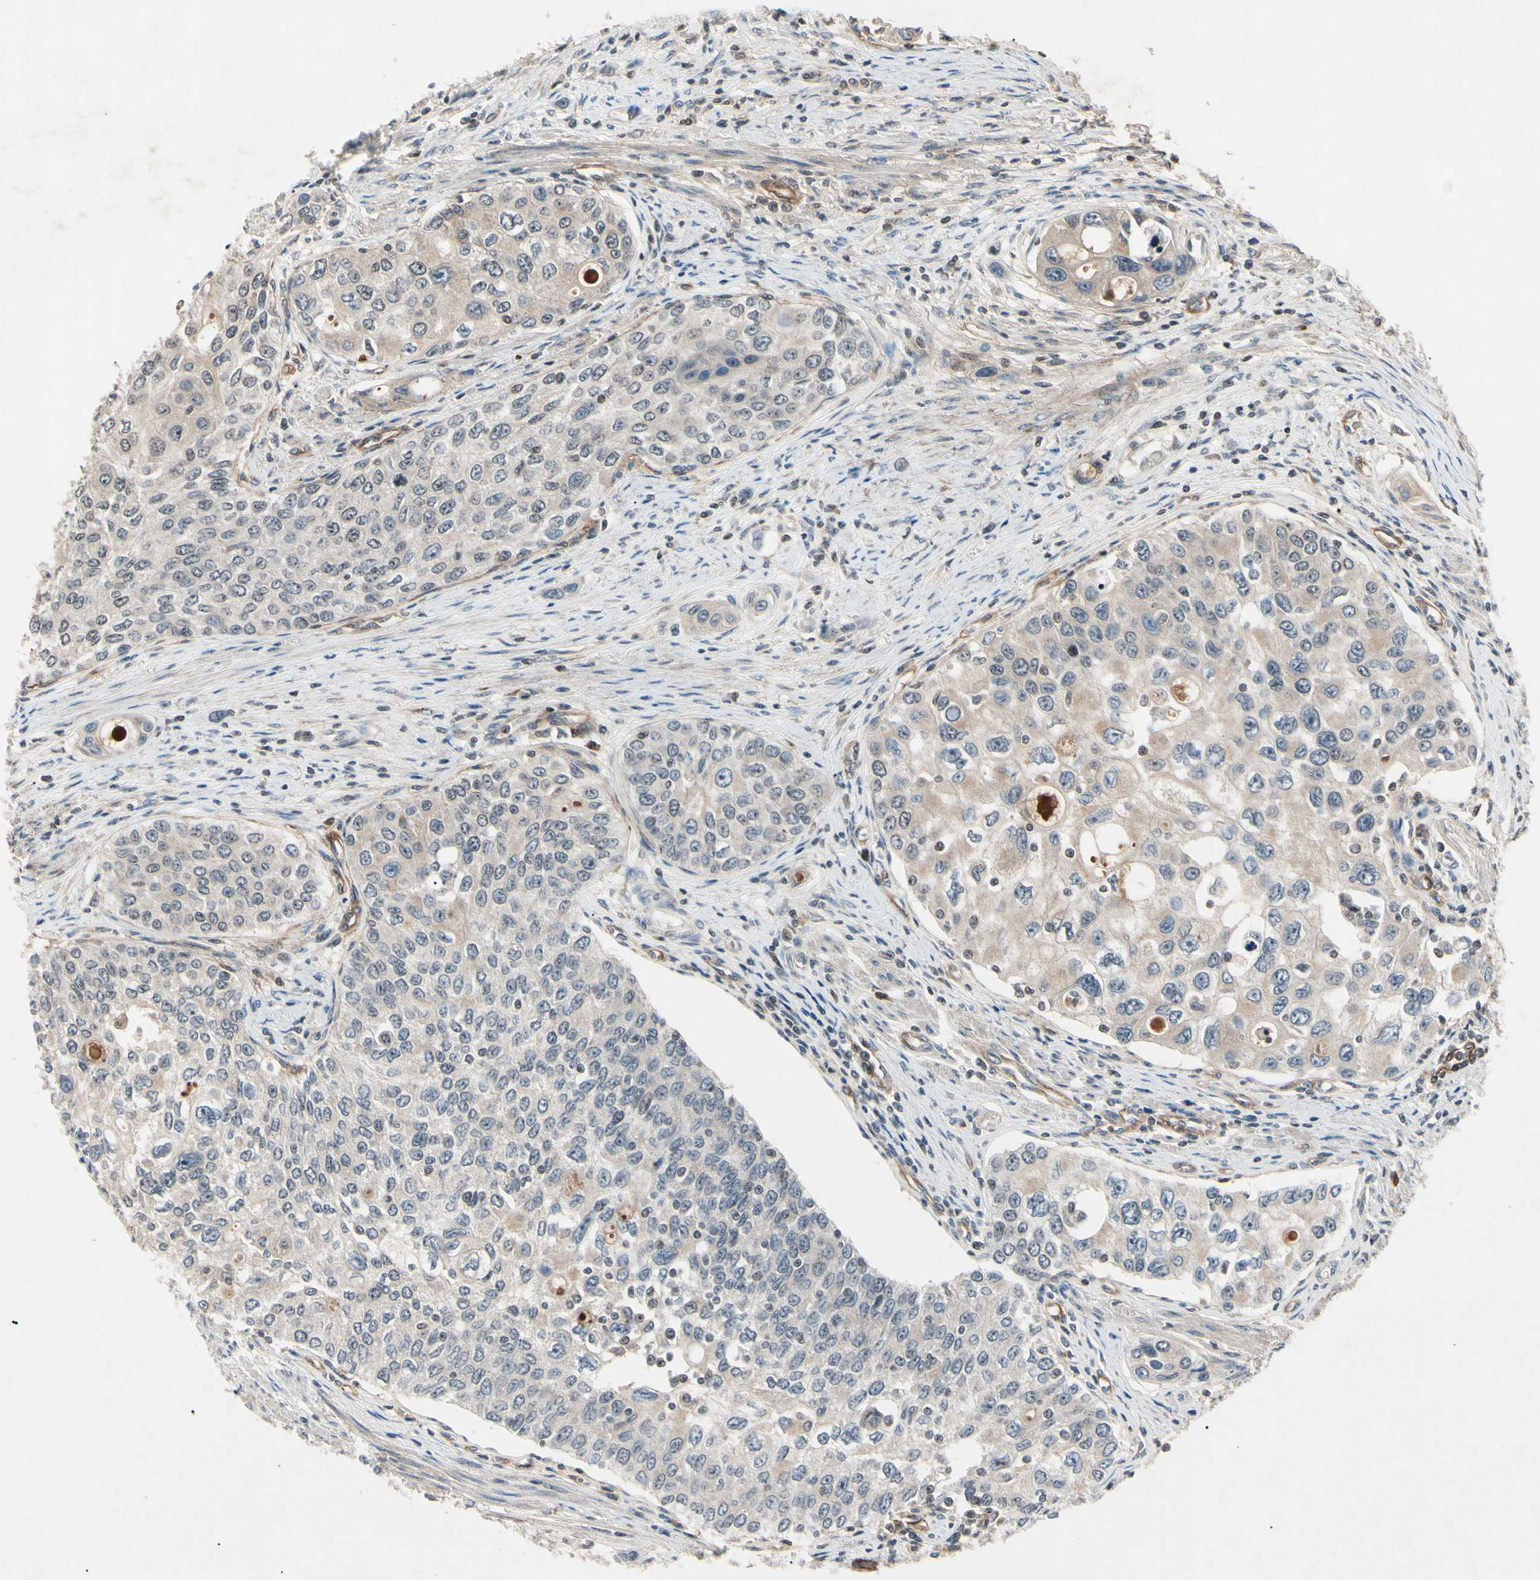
{"staining": {"intensity": "negative", "quantity": "none", "location": "none"}, "tissue": "urothelial cancer", "cell_type": "Tumor cells", "image_type": "cancer", "snomed": [{"axis": "morphology", "description": "Urothelial carcinoma, High grade"}, {"axis": "topography", "description": "Urinary bladder"}], "caption": "IHC histopathology image of urothelial cancer stained for a protein (brown), which displays no positivity in tumor cells.", "gene": "AEBP1", "patient": {"sex": "female", "age": 56}}